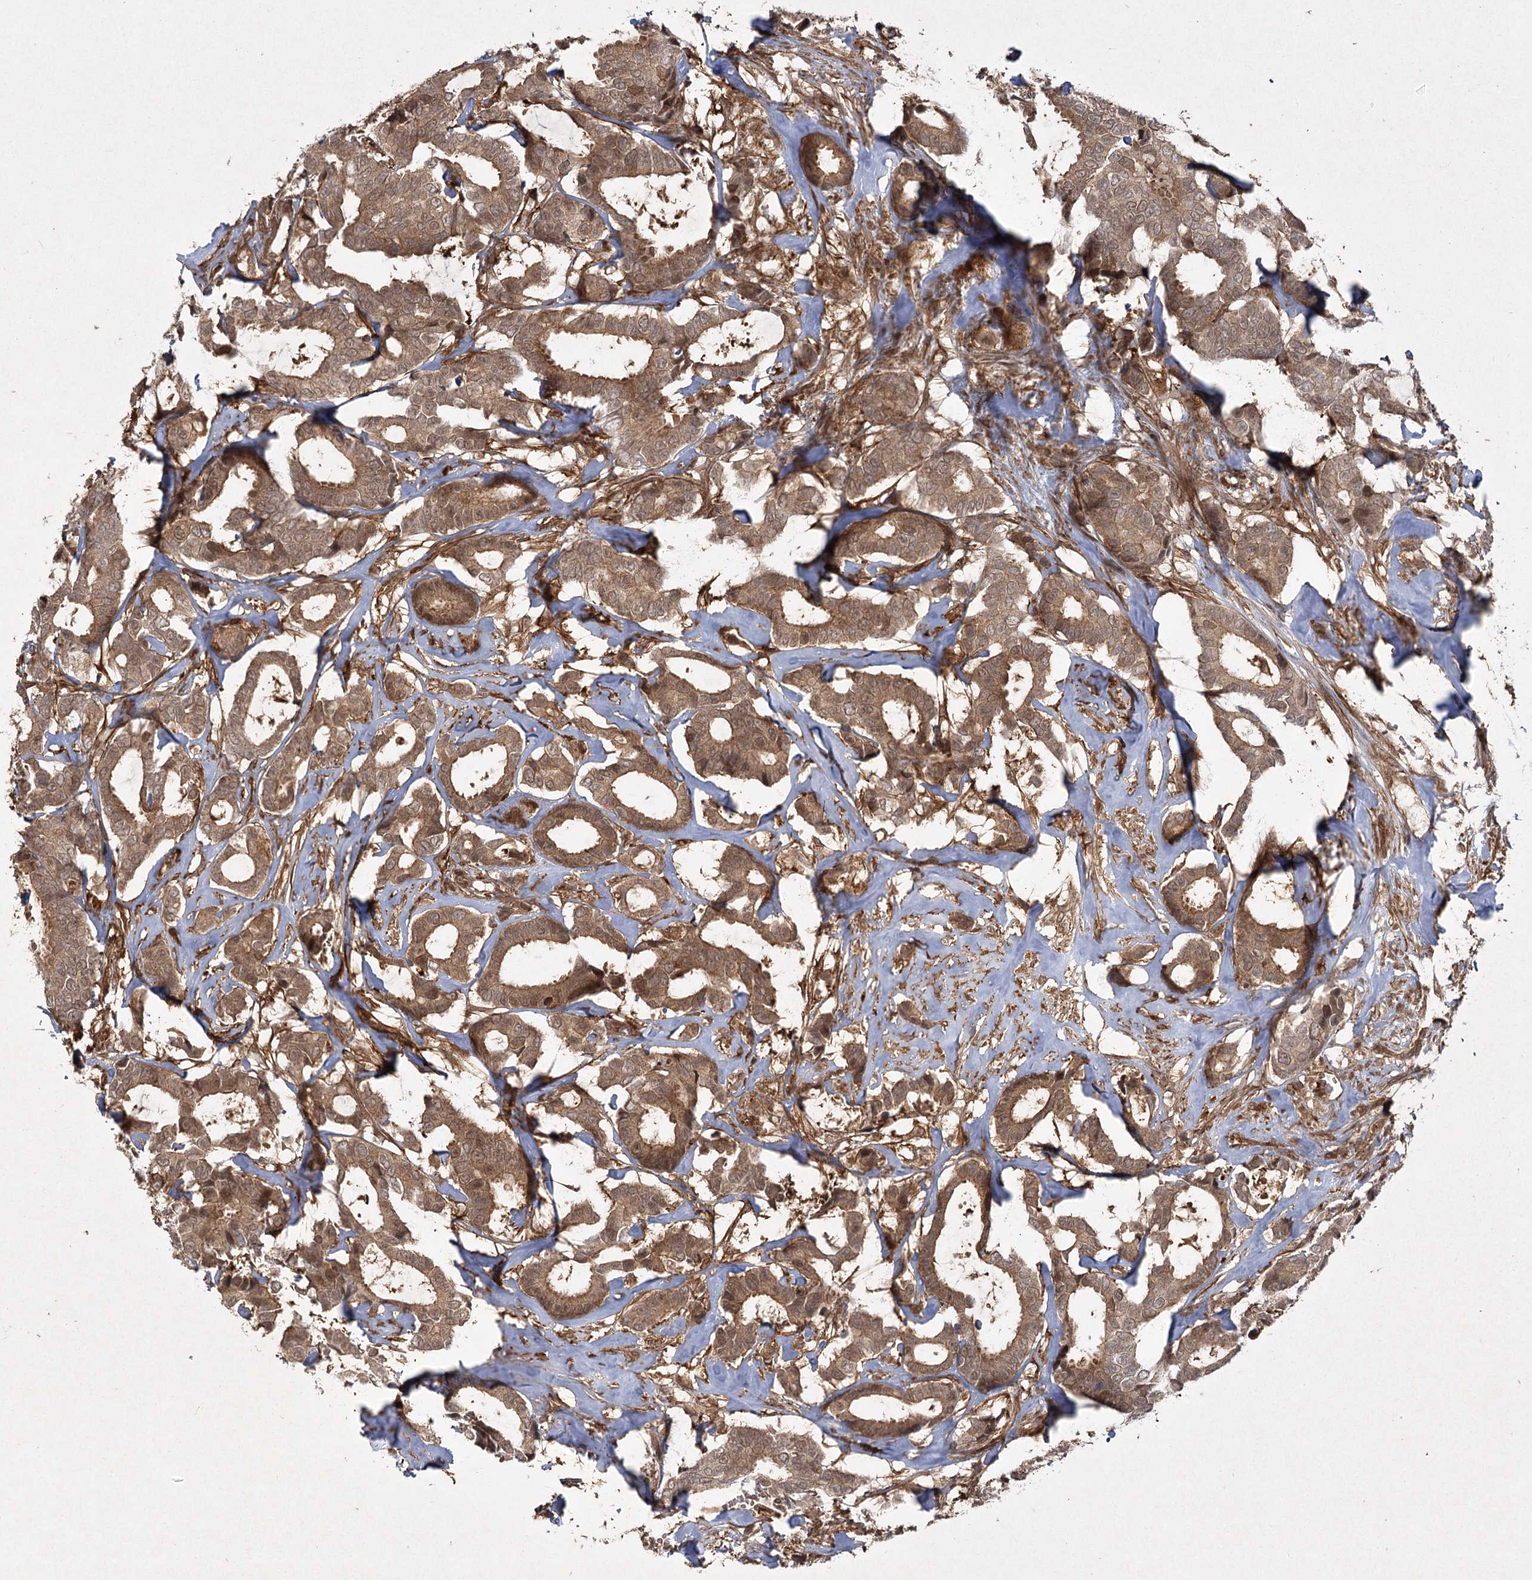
{"staining": {"intensity": "moderate", "quantity": ">75%", "location": "cytoplasmic/membranous"}, "tissue": "breast cancer", "cell_type": "Tumor cells", "image_type": "cancer", "snomed": [{"axis": "morphology", "description": "Duct carcinoma"}, {"axis": "topography", "description": "Breast"}], "caption": "High-magnification brightfield microscopy of breast cancer (intraductal carcinoma) stained with DAB (brown) and counterstained with hematoxylin (blue). tumor cells exhibit moderate cytoplasmic/membranous positivity is identified in approximately>75% of cells. (DAB (3,3'-diaminobenzidine) = brown stain, brightfield microscopy at high magnification).", "gene": "MDFIC", "patient": {"sex": "female", "age": 87}}